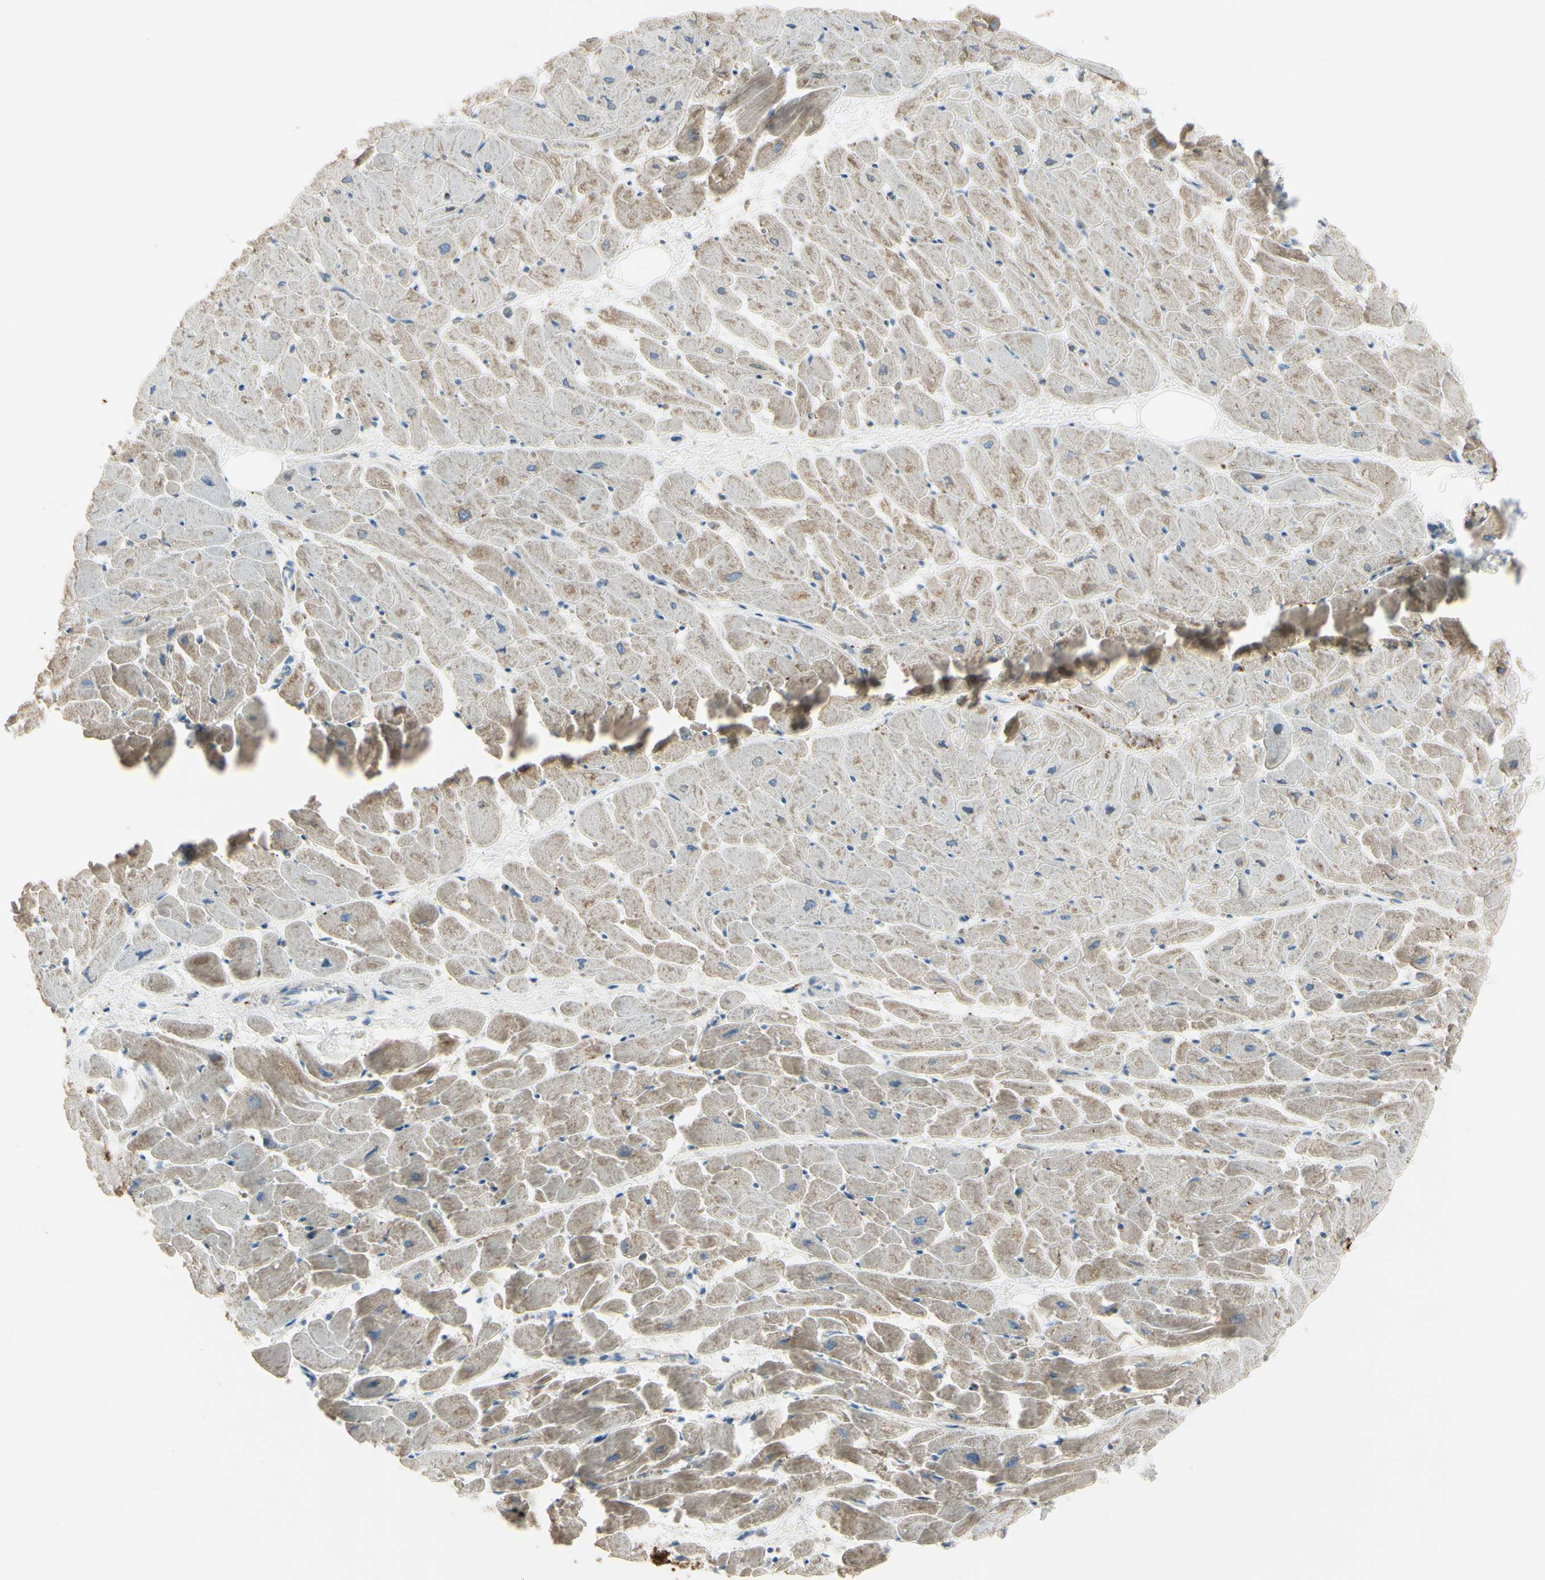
{"staining": {"intensity": "weak", "quantity": ">75%", "location": "cytoplasmic/membranous"}, "tissue": "heart muscle", "cell_type": "Cardiomyocytes", "image_type": "normal", "snomed": [{"axis": "morphology", "description": "Normal tissue, NOS"}, {"axis": "topography", "description": "Heart"}], "caption": "This photomicrograph demonstrates normal heart muscle stained with immunohistochemistry to label a protein in brown. The cytoplasmic/membranous of cardiomyocytes show weak positivity for the protein. Nuclei are counter-stained blue.", "gene": "CYRIB", "patient": {"sex": "female", "age": 19}}